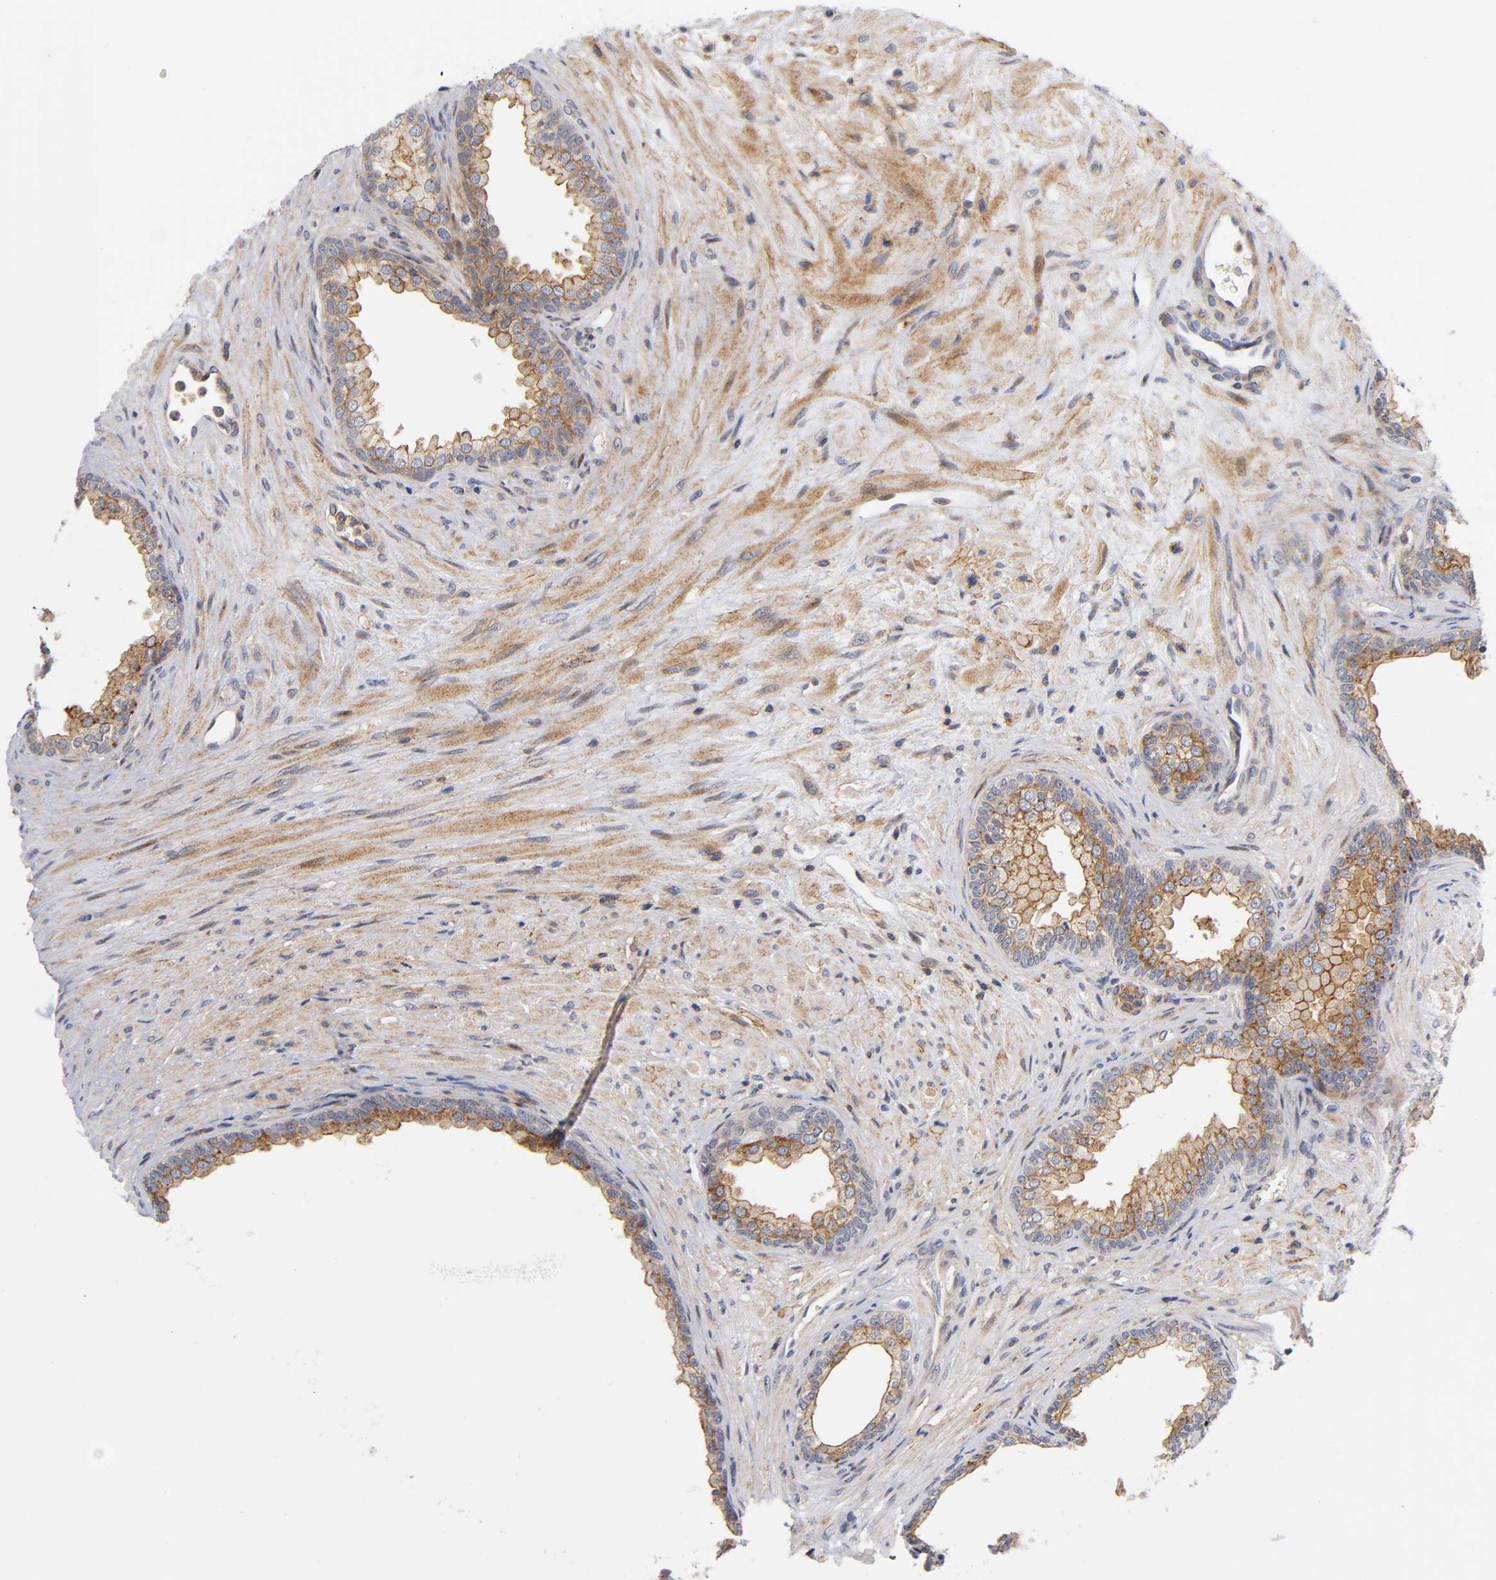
{"staining": {"intensity": "moderate", "quantity": ">75%", "location": "cytoplasmic/membranous"}, "tissue": "prostate", "cell_type": "Glandular cells", "image_type": "normal", "snomed": [{"axis": "morphology", "description": "Normal tissue, NOS"}, {"axis": "topography", "description": "Prostate"}], "caption": "This micrograph displays IHC staining of benign human prostate, with medium moderate cytoplasmic/membranous expression in about >75% of glandular cells.", "gene": "ANXA7", "patient": {"sex": "male", "age": 76}}